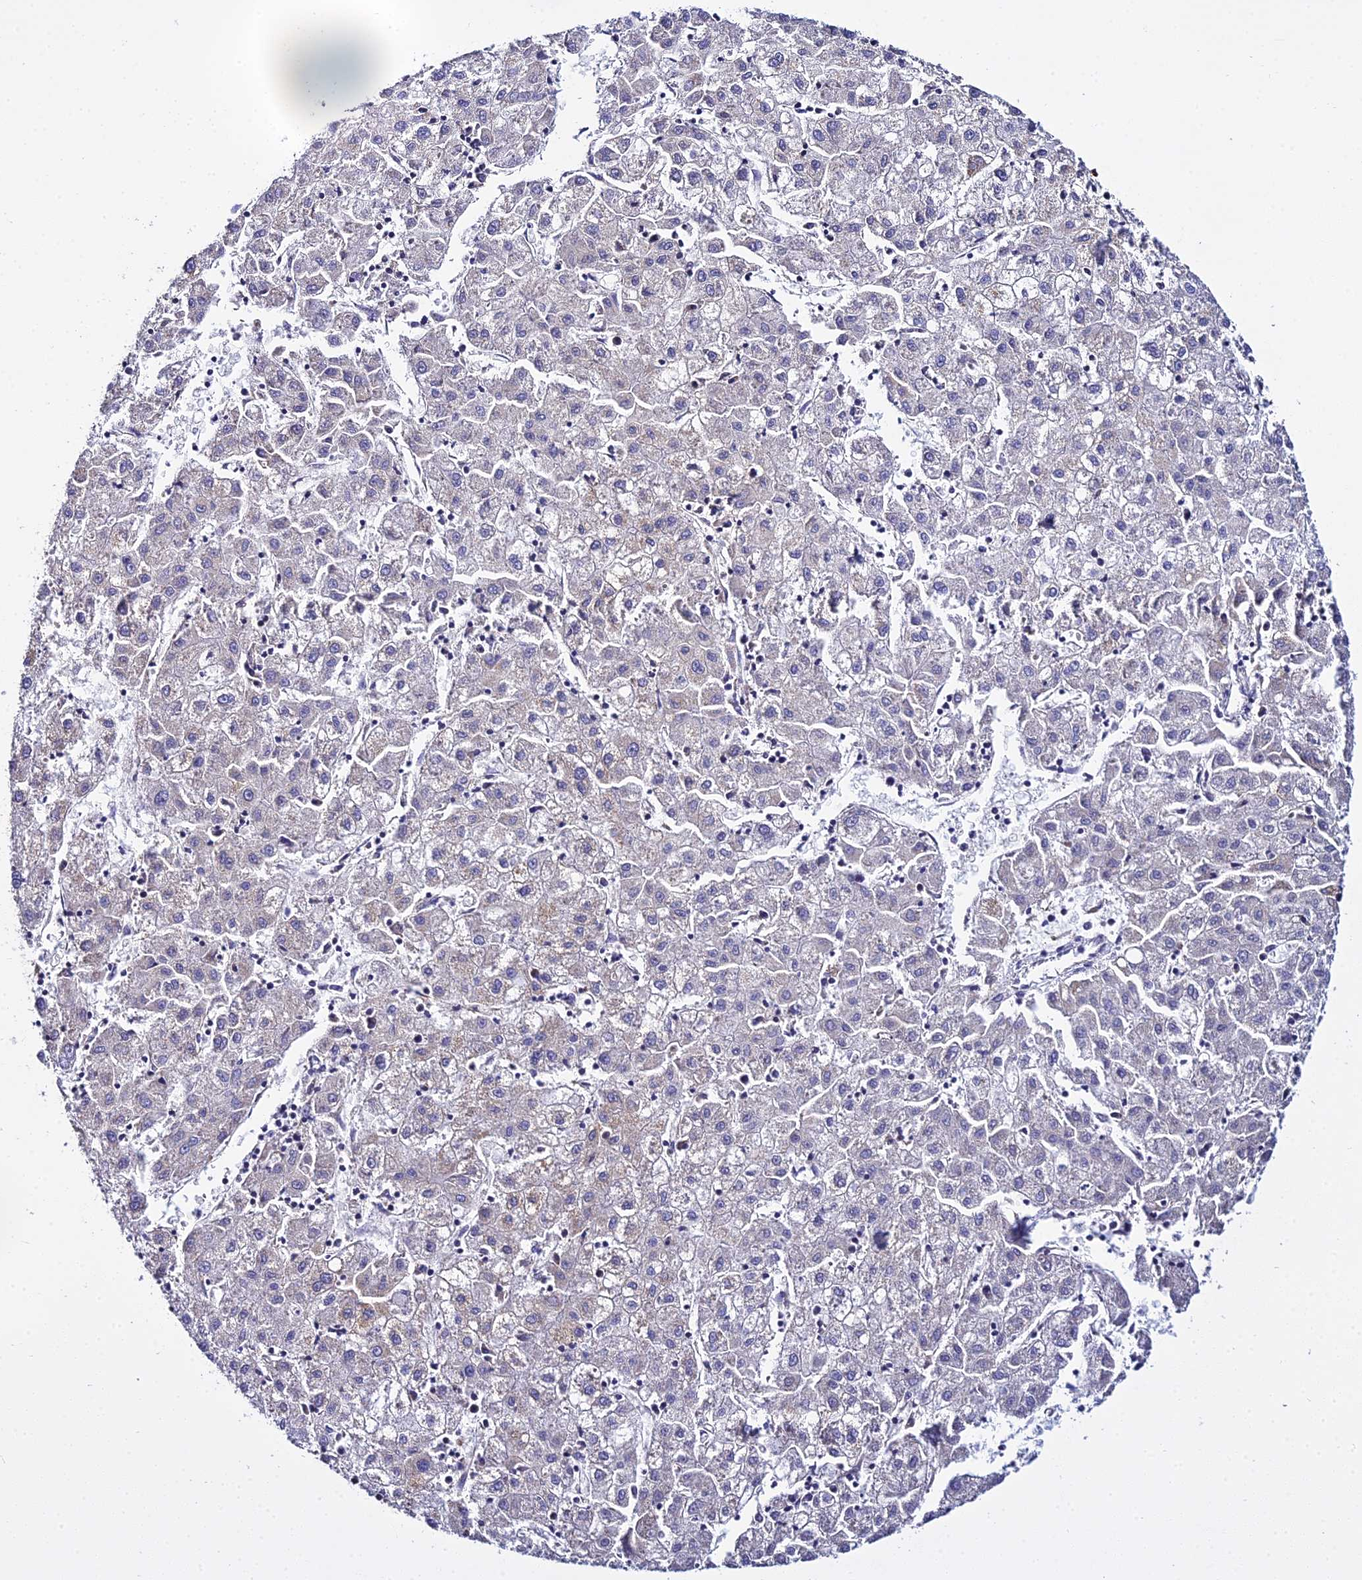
{"staining": {"intensity": "negative", "quantity": "none", "location": "none"}, "tissue": "liver cancer", "cell_type": "Tumor cells", "image_type": "cancer", "snomed": [{"axis": "morphology", "description": "Carcinoma, Hepatocellular, NOS"}, {"axis": "topography", "description": "Liver"}], "caption": "A micrograph of liver cancer (hepatocellular carcinoma) stained for a protein reveals no brown staining in tumor cells. The staining was performed using DAB to visualize the protein expression in brown, while the nuclei were stained in blue with hematoxylin (Magnification: 20x).", "gene": "TYW5", "patient": {"sex": "male", "age": 72}}